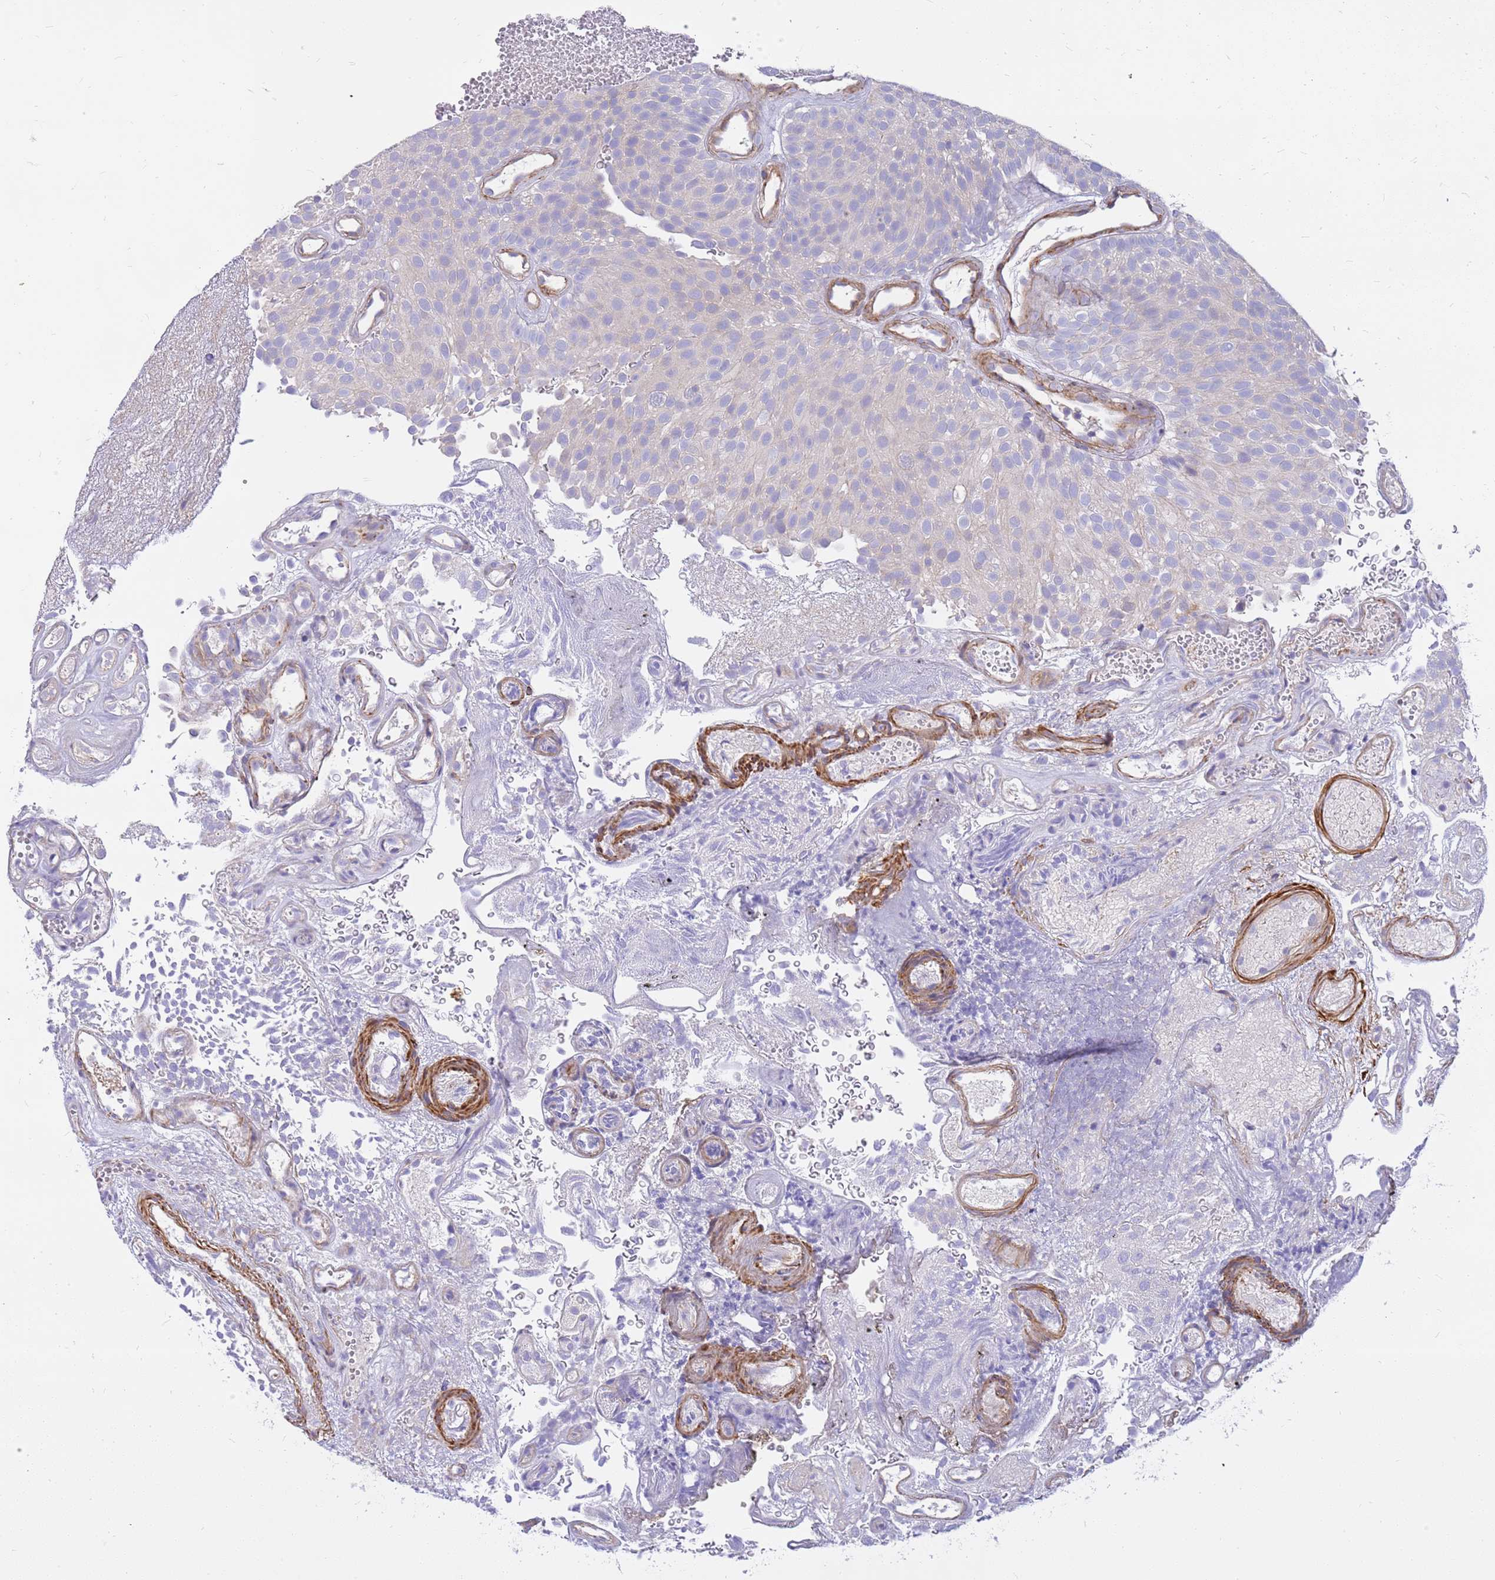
{"staining": {"intensity": "negative", "quantity": "none", "location": "none"}, "tissue": "urothelial cancer", "cell_type": "Tumor cells", "image_type": "cancer", "snomed": [{"axis": "morphology", "description": "Urothelial carcinoma, Low grade"}, {"axis": "topography", "description": "Urinary bladder"}], "caption": "Immunohistochemistry (IHC) of urothelial cancer shows no positivity in tumor cells.", "gene": "MVD", "patient": {"sex": "male", "age": 78}}